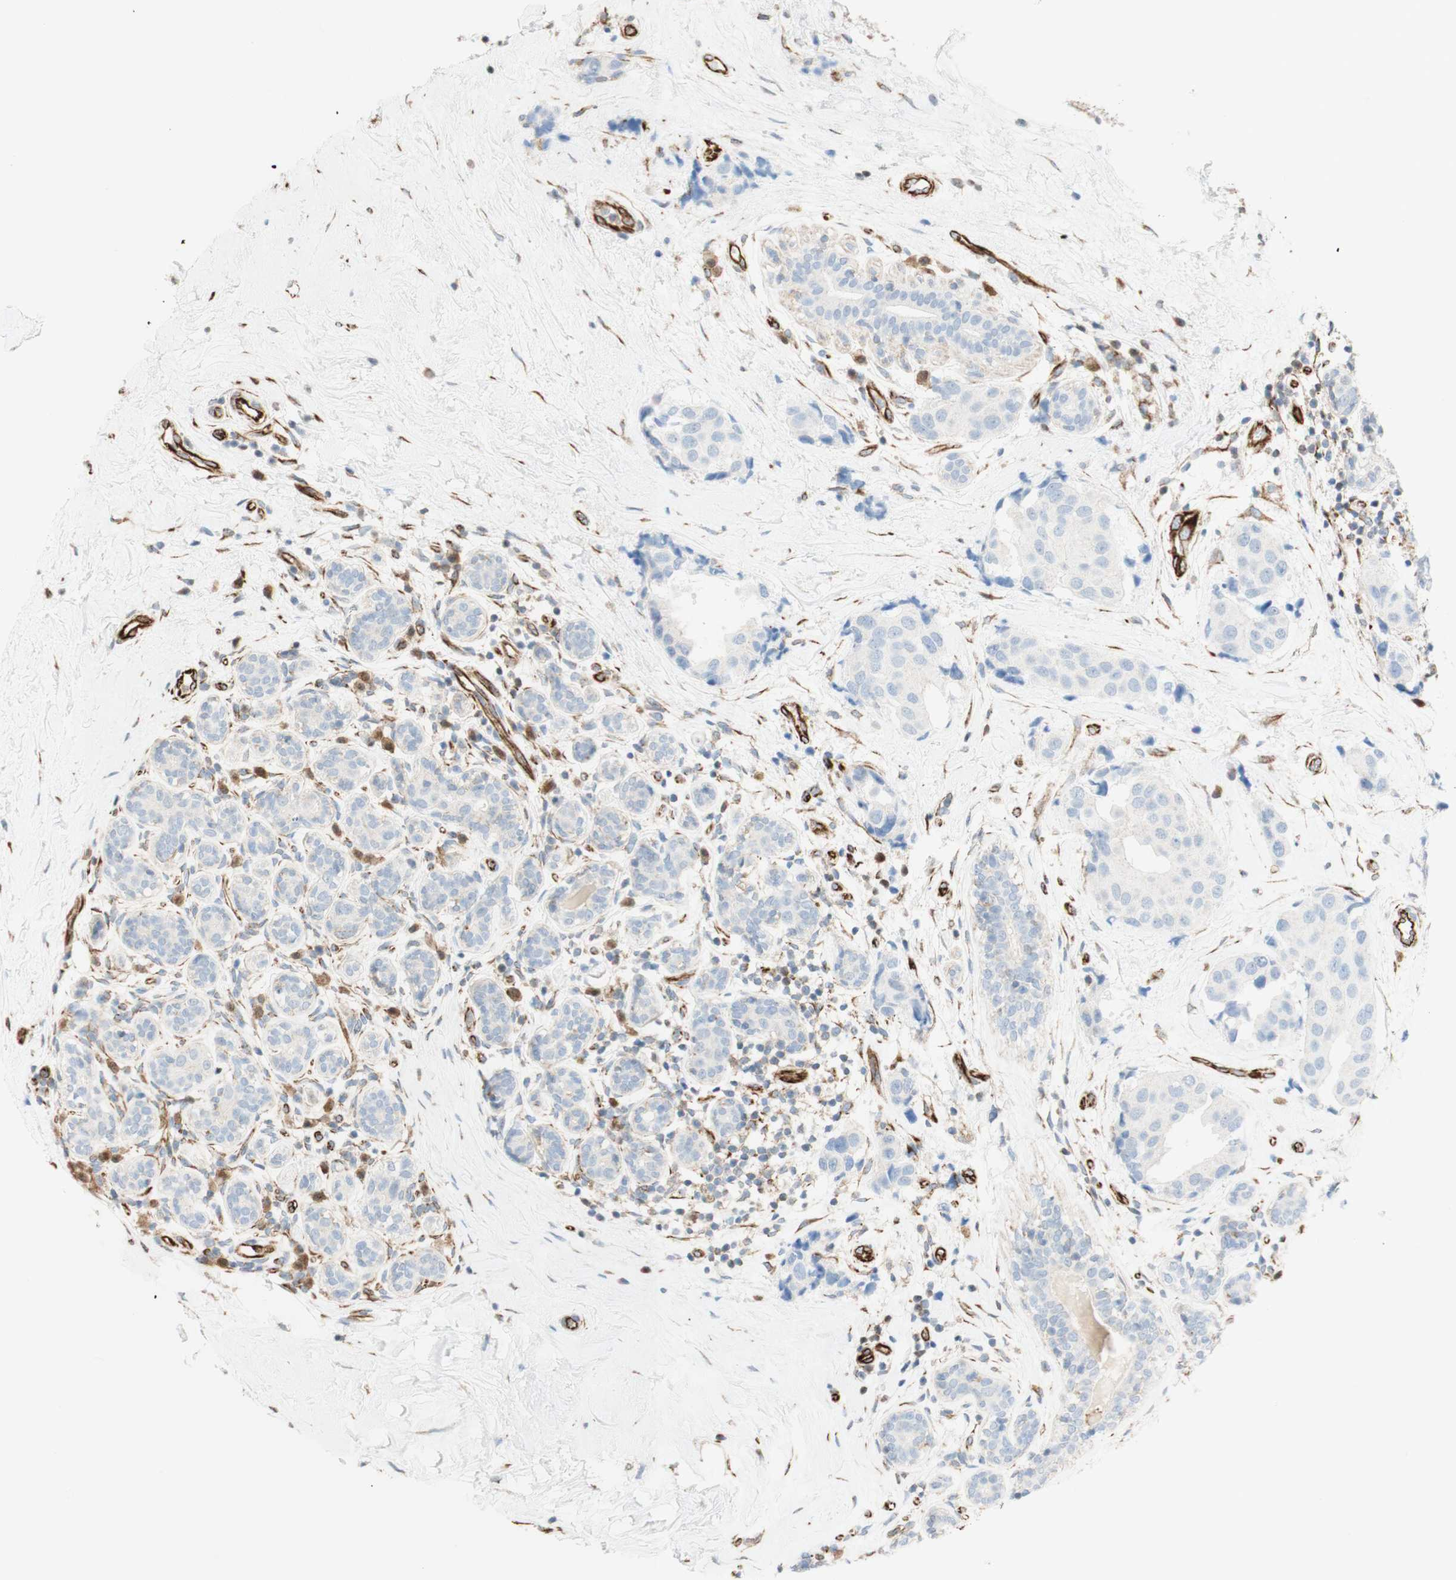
{"staining": {"intensity": "negative", "quantity": "none", "location": "none"}, "tissue": "breast cancer", "cell_type": "Tumor cells", "image_type": "cancer", "snomed": [{"axis": "morphology", "description": "Normal tissue, NOS"}, {"axis": "morphology", "description": "Duct carcinoma"}, {"axis": "topography", "description": "Breast"}], "caption": "A histopathology image of human breast cancer (invasive ductal carcinoma) is negative for staining in tumor cells.", "gene": "POU2AF1", "patient": {"sex": "female", "age": 39}}